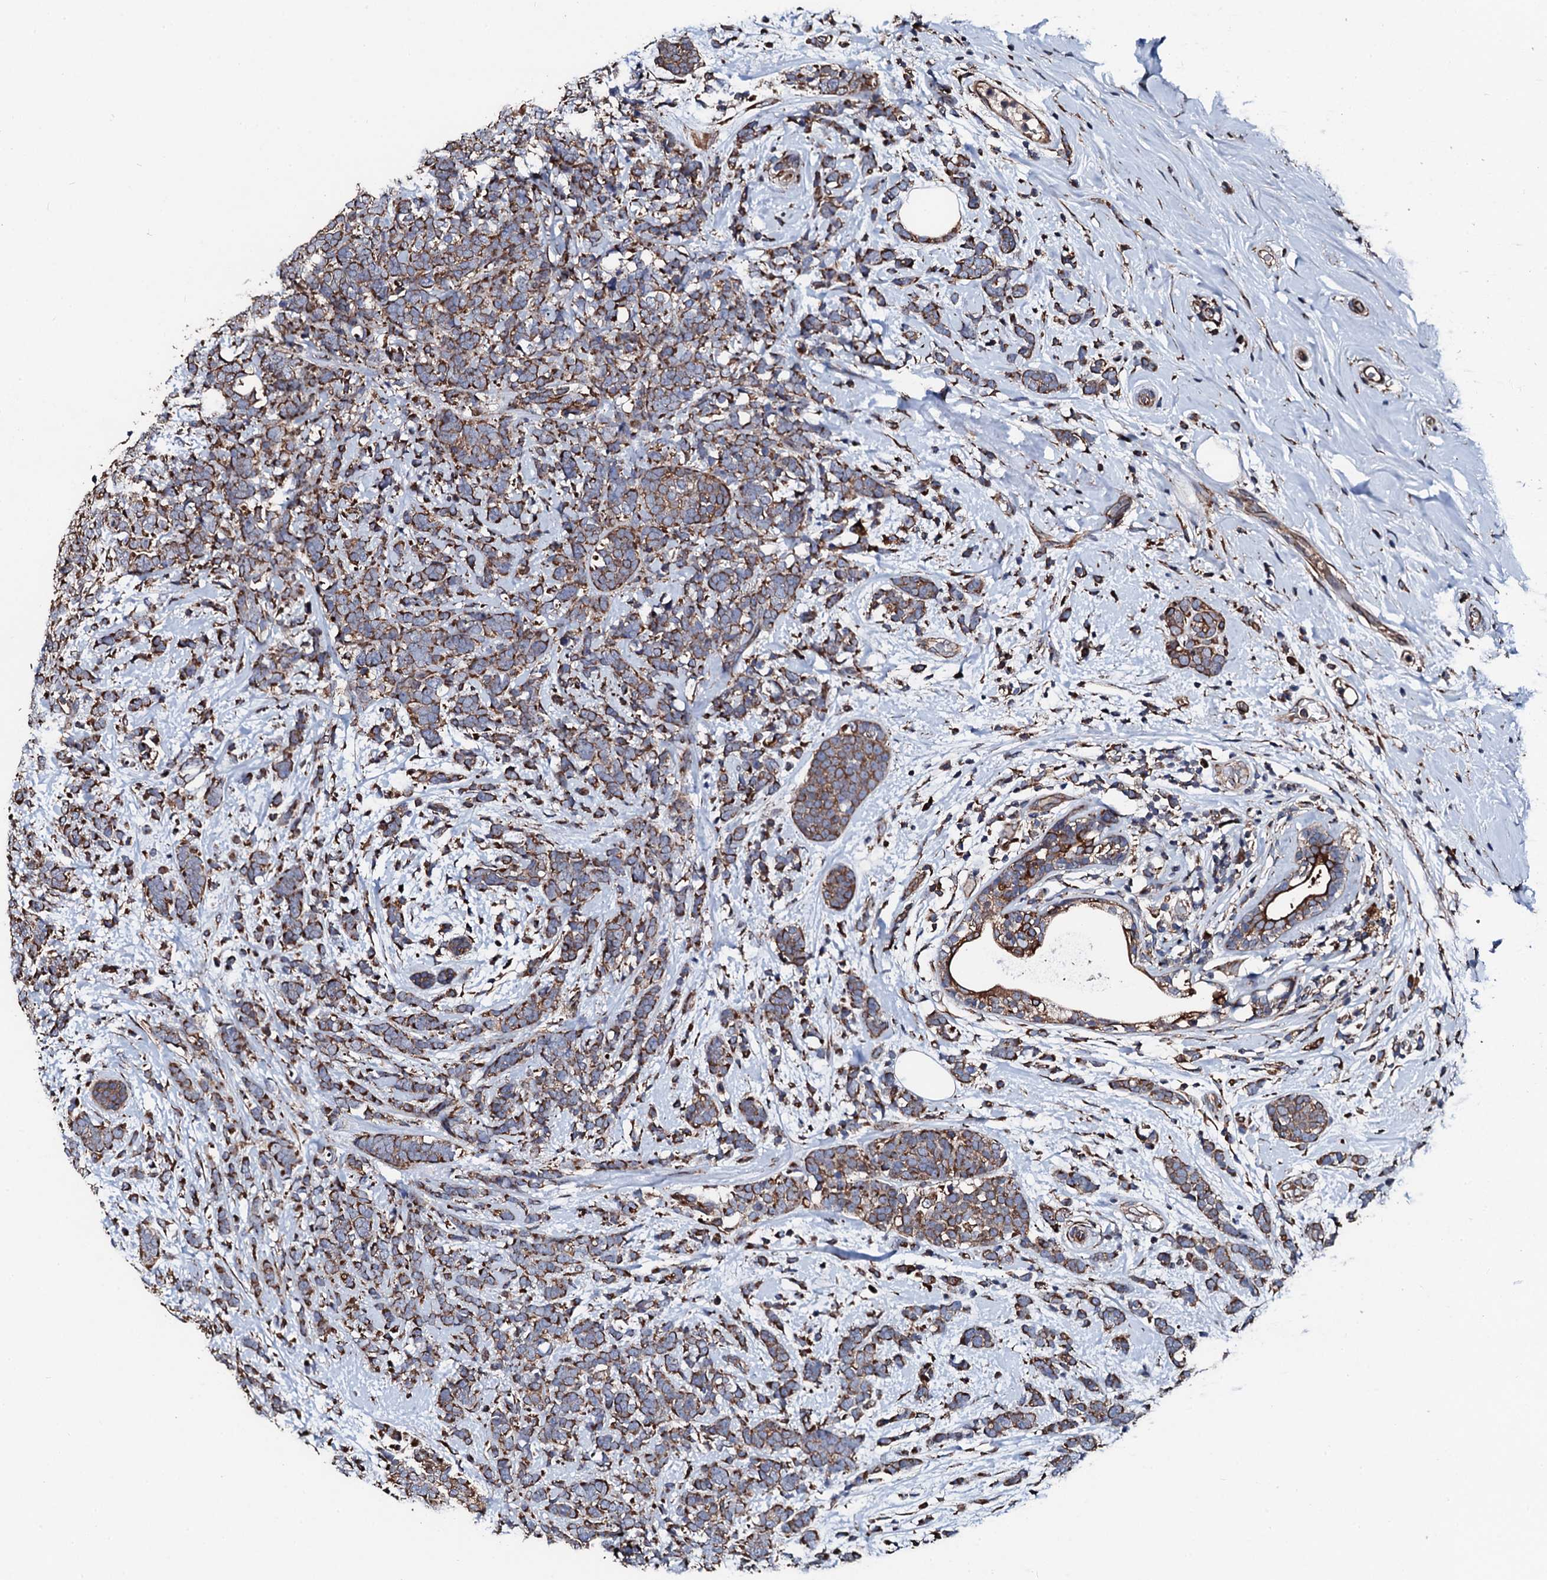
{"staining": {"intensity": "strong", "quantity": ">75%", "location": "cytoplasmic/membranous"}, "tissue": "breast cancer", "cell_type": "Tumor cells", "image_type": "cancer", "snomed": [{"axis": "morphology", "description": "Lobular carcinoma"}, {"axis": "topography", "description": "Breast"}], "caption": "The micrograph demonstrates staining of lobular carcinoma (breast), revealing strong cytoplasmic/membranous protein positivity (brown color) within tumor cells. (DAB IHC with brightfield microscopy, high magnification).", "gene": "CKAP5", "patient": {"sex": "female", "age": 58}}